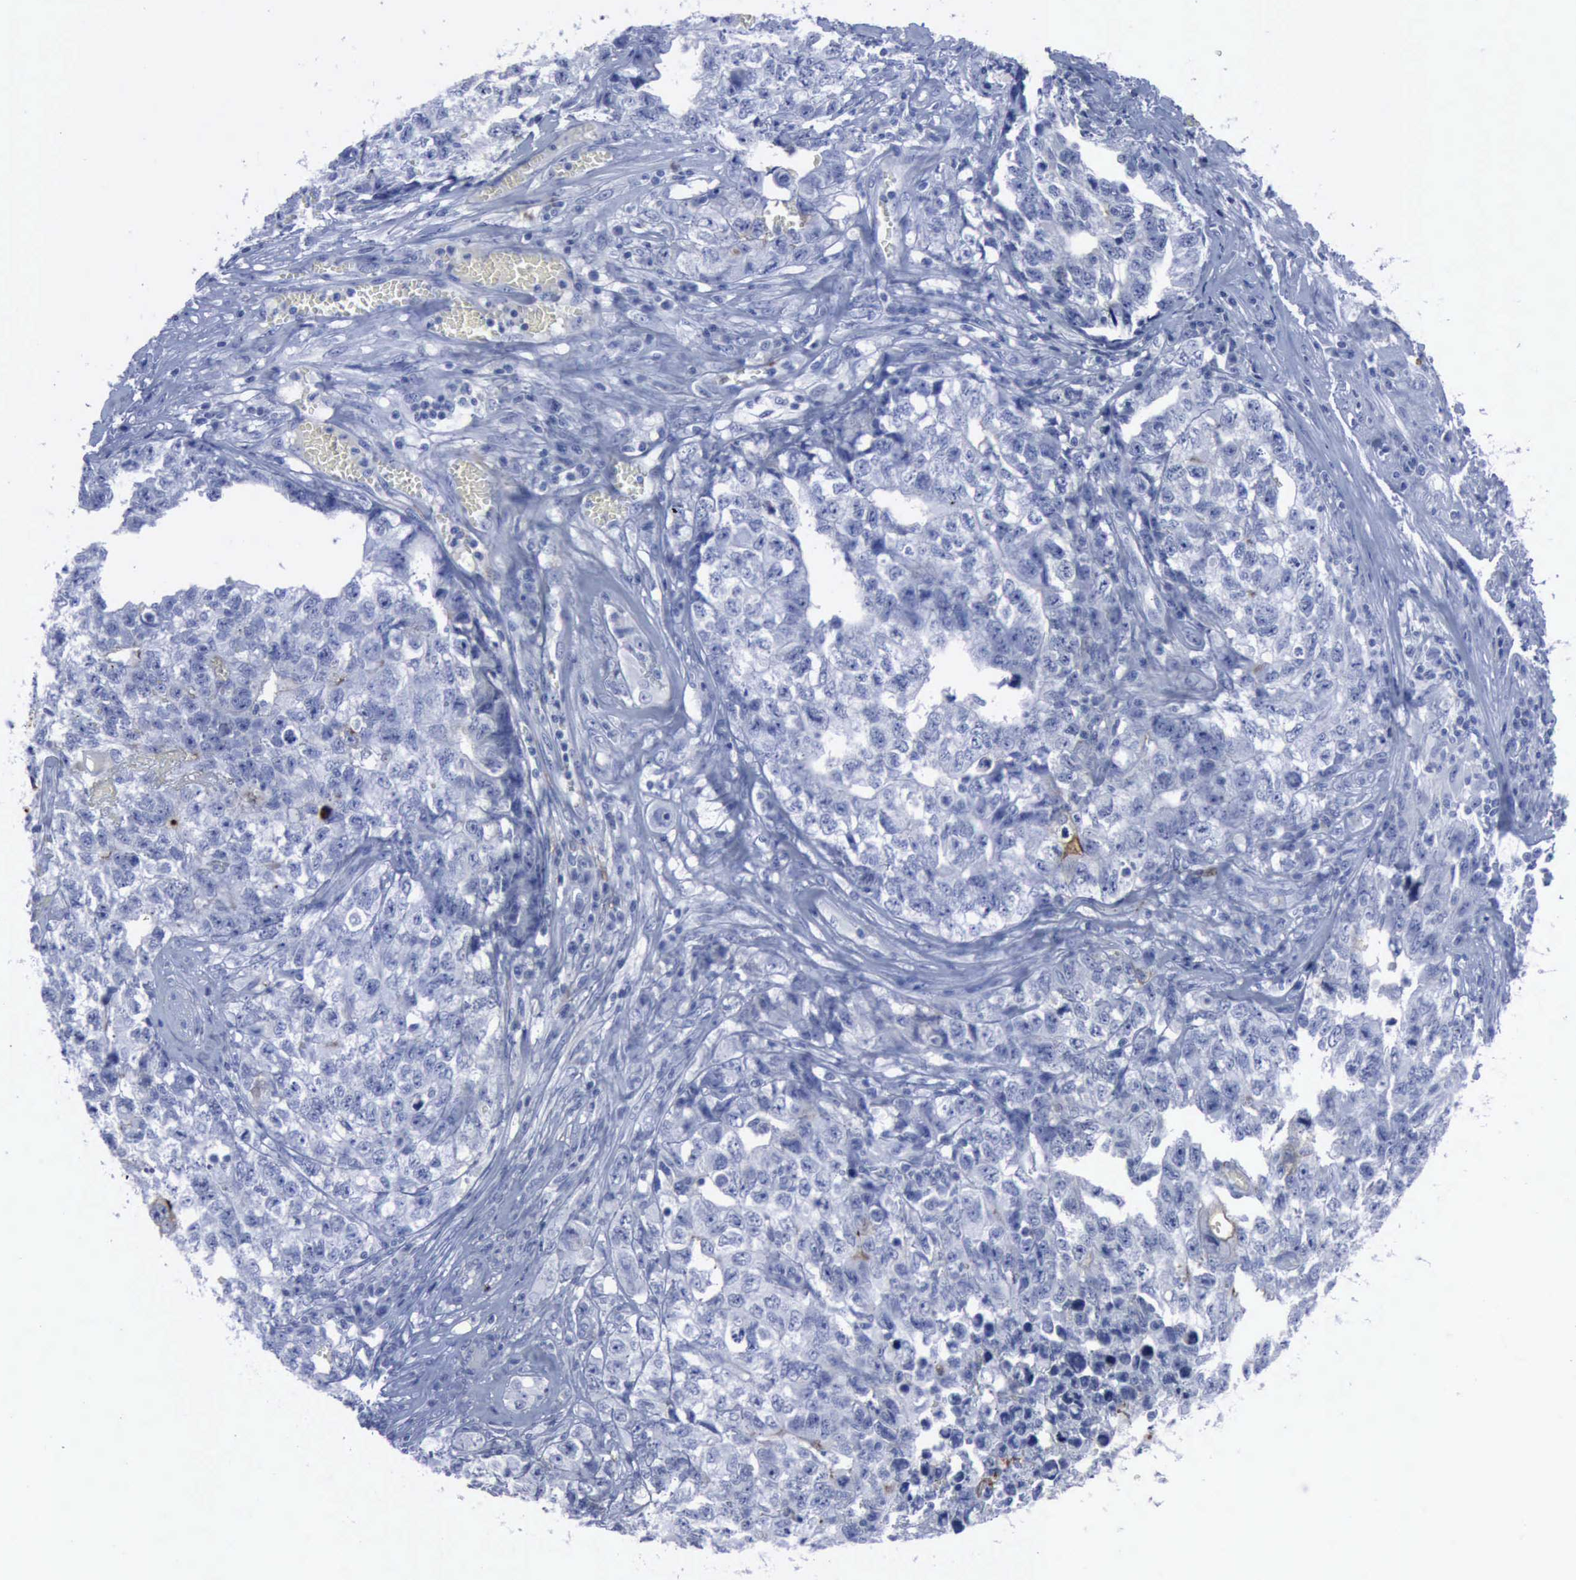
{"staining": {"intensity": "negative", "quantity": "none", "location": "none"}, "tissue": "testis cancer", "cell_type": "Tumor cells", "image_type": "cancer", "snomed": [{"axis": "morphology", "description": "Carcinoma, Embryonal, NOS"}, {"axis": "topography", "description": "Testis"}], "caption": "The image demonstrates no significant staining in tumor cells of testis cancer.", "gene": "NGFR", "patient": {"sex": "male", "age": 31}}